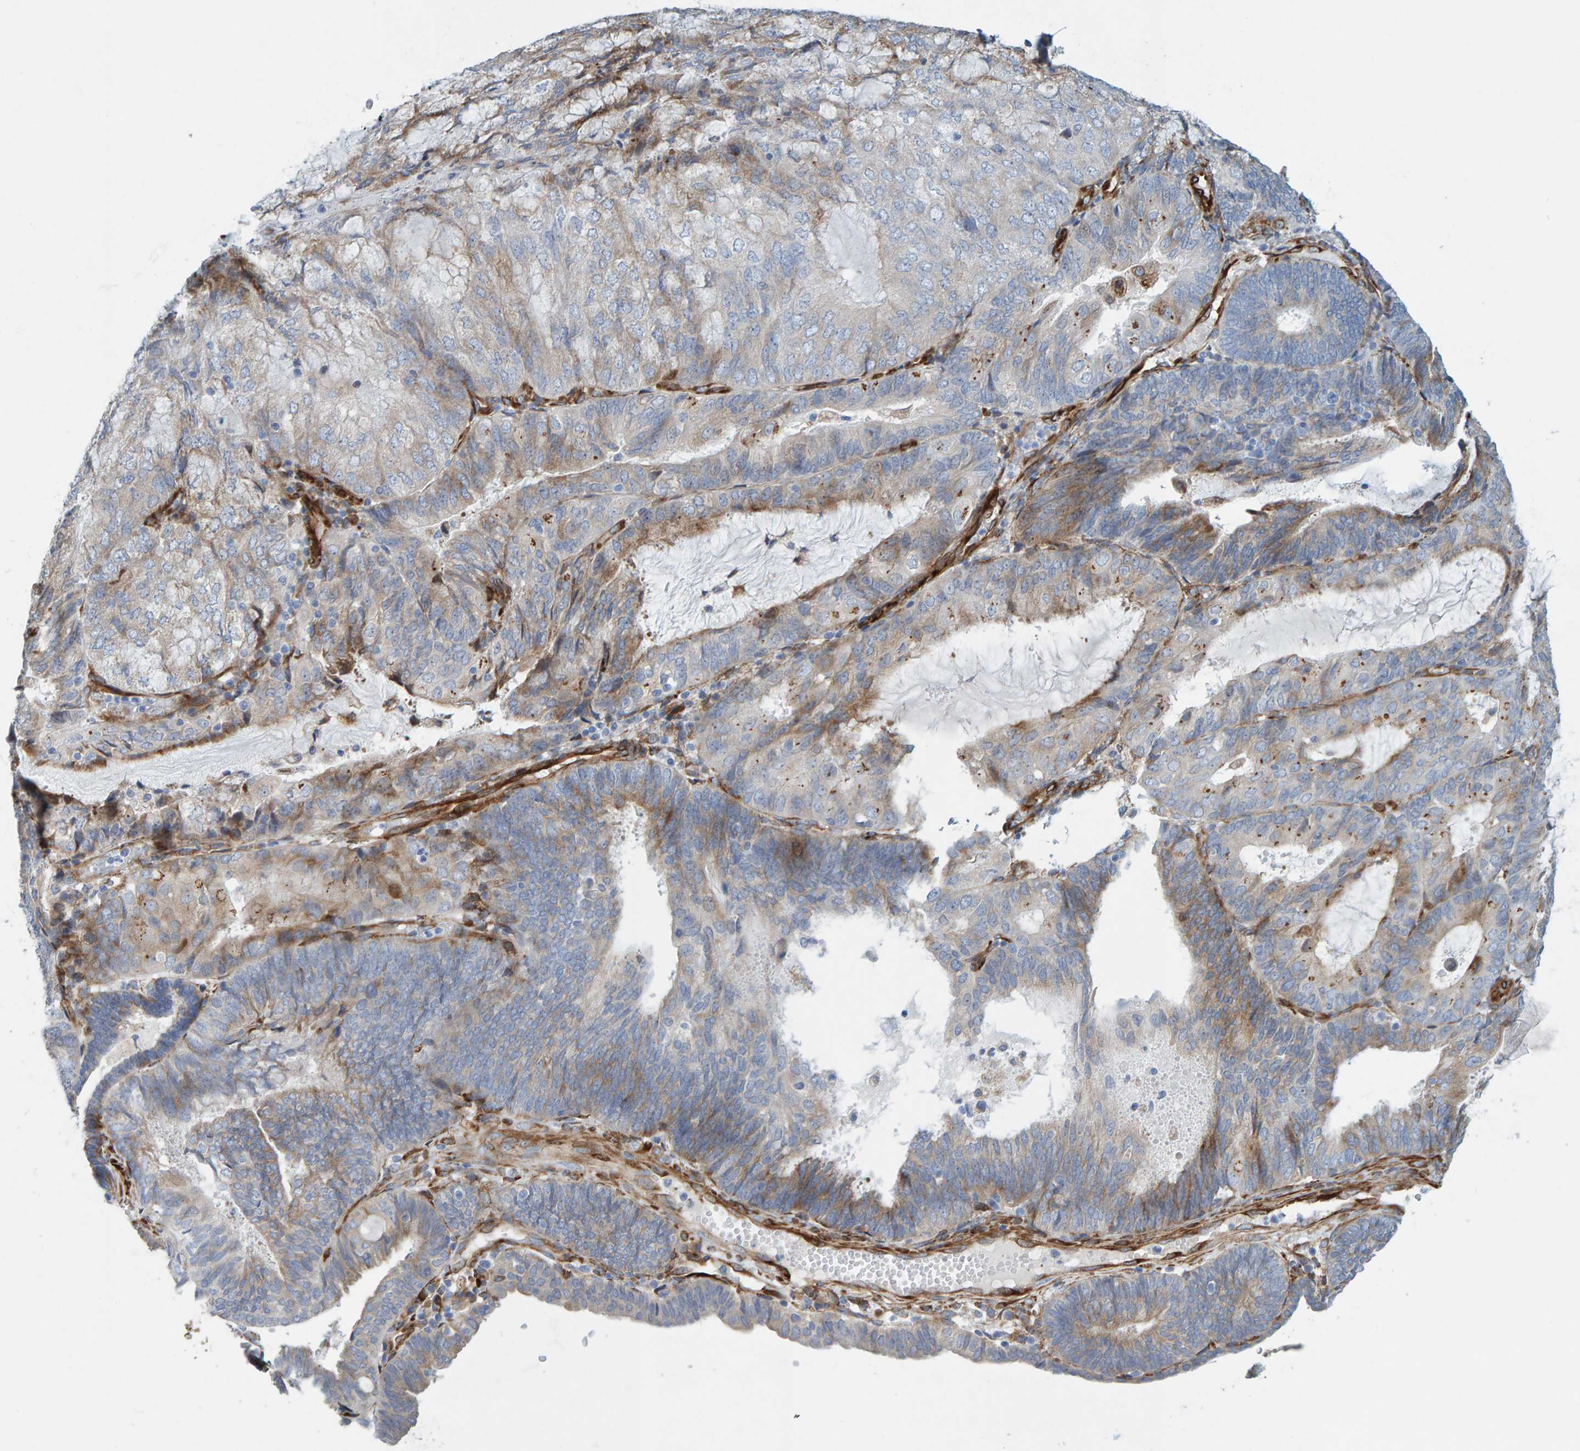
{"staining": {"intensity": "moderate", "quantity": "<25%", "location": "cytoplasmic/membranous"}, "tissue": "endometrial cancer", "cell_type": "Tumor cells", "image_type": "cancer", "snomed": [{"axis": "morphology", "description": "Adenocarcinoma, NOS"}, {"axis": "topography", "description": "Endometrium"}], "caption": "Immunohistochemical staining of adenocarcinoma (endometrial) demonstrates low levels of moderate cytoplasmic/membranous protein expression in about <25% of tumor cells. (Stains: DAB (3,3'-diaminobenzidine) in brown, nuclei in blue, Microscopy: brightfield microscopy at high magnification).", "gene": "MMP16", "patient": {"sex": "female", "age": 81}}